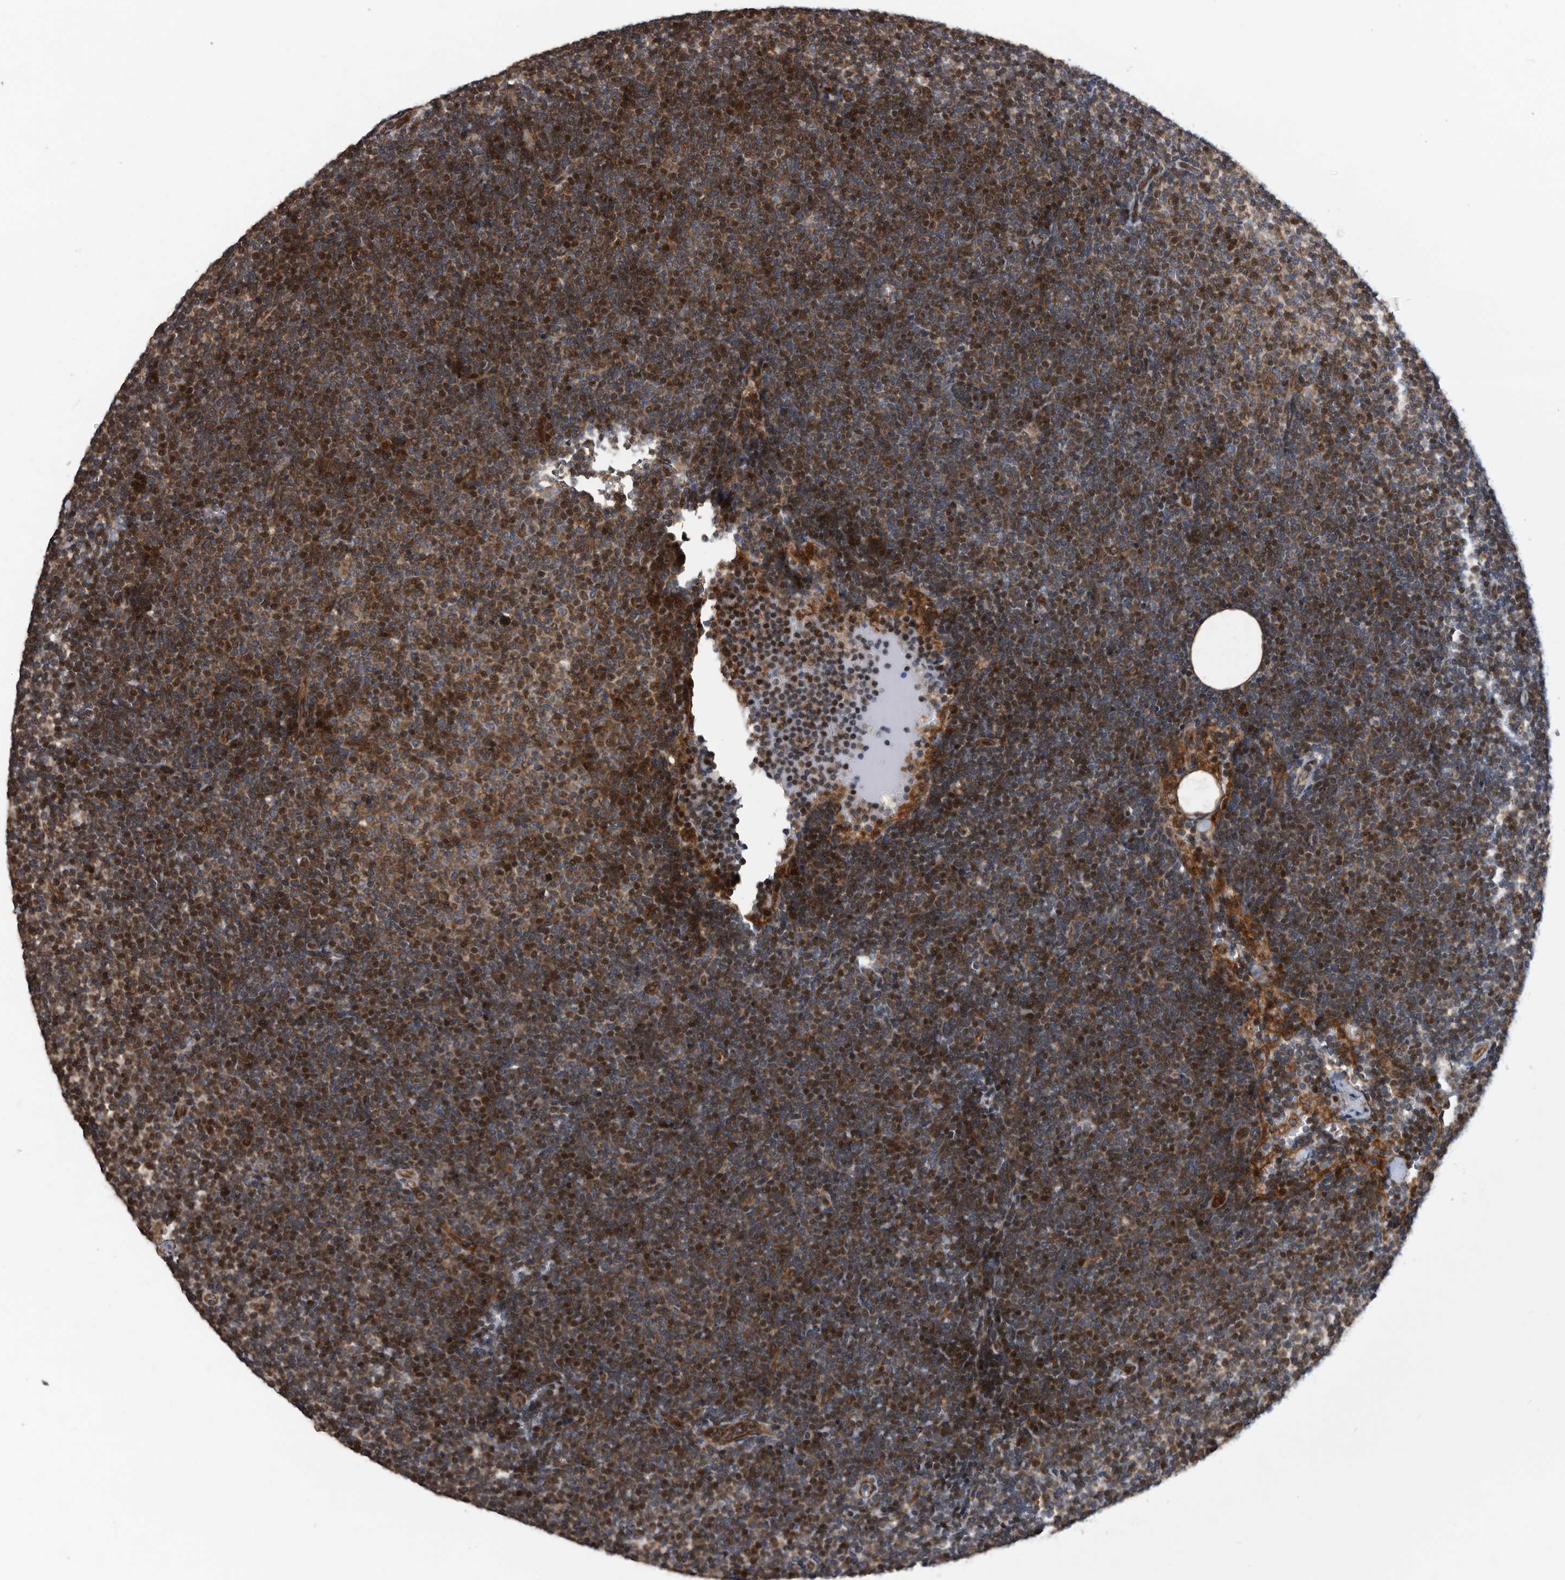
{"staining": {"intensity": "moderate", "quantity": "25%-75%", "location": "cytoplasmic/membranous"}, "tissue": "lymphoma", "cell_type": "Tumor cells", "image_type": "cancer", "snomed": [{"axis": "morphology", "description": "Malignant lymphoma, non-Hodgkin's type, Low grade"}, {"axis": "topography", "description": "Lymph node"}], "caption": "Immunohistochemistry (IHC) of human malignant lymphoma, non-Hodgkin's type (low-grade) shows medium levels of moderate cytoplasmic/membranous expression in approximately 25%-75% of tumor cells.", "gene": "SERINC2", "patient": {"sex": "female", "age": 53}}